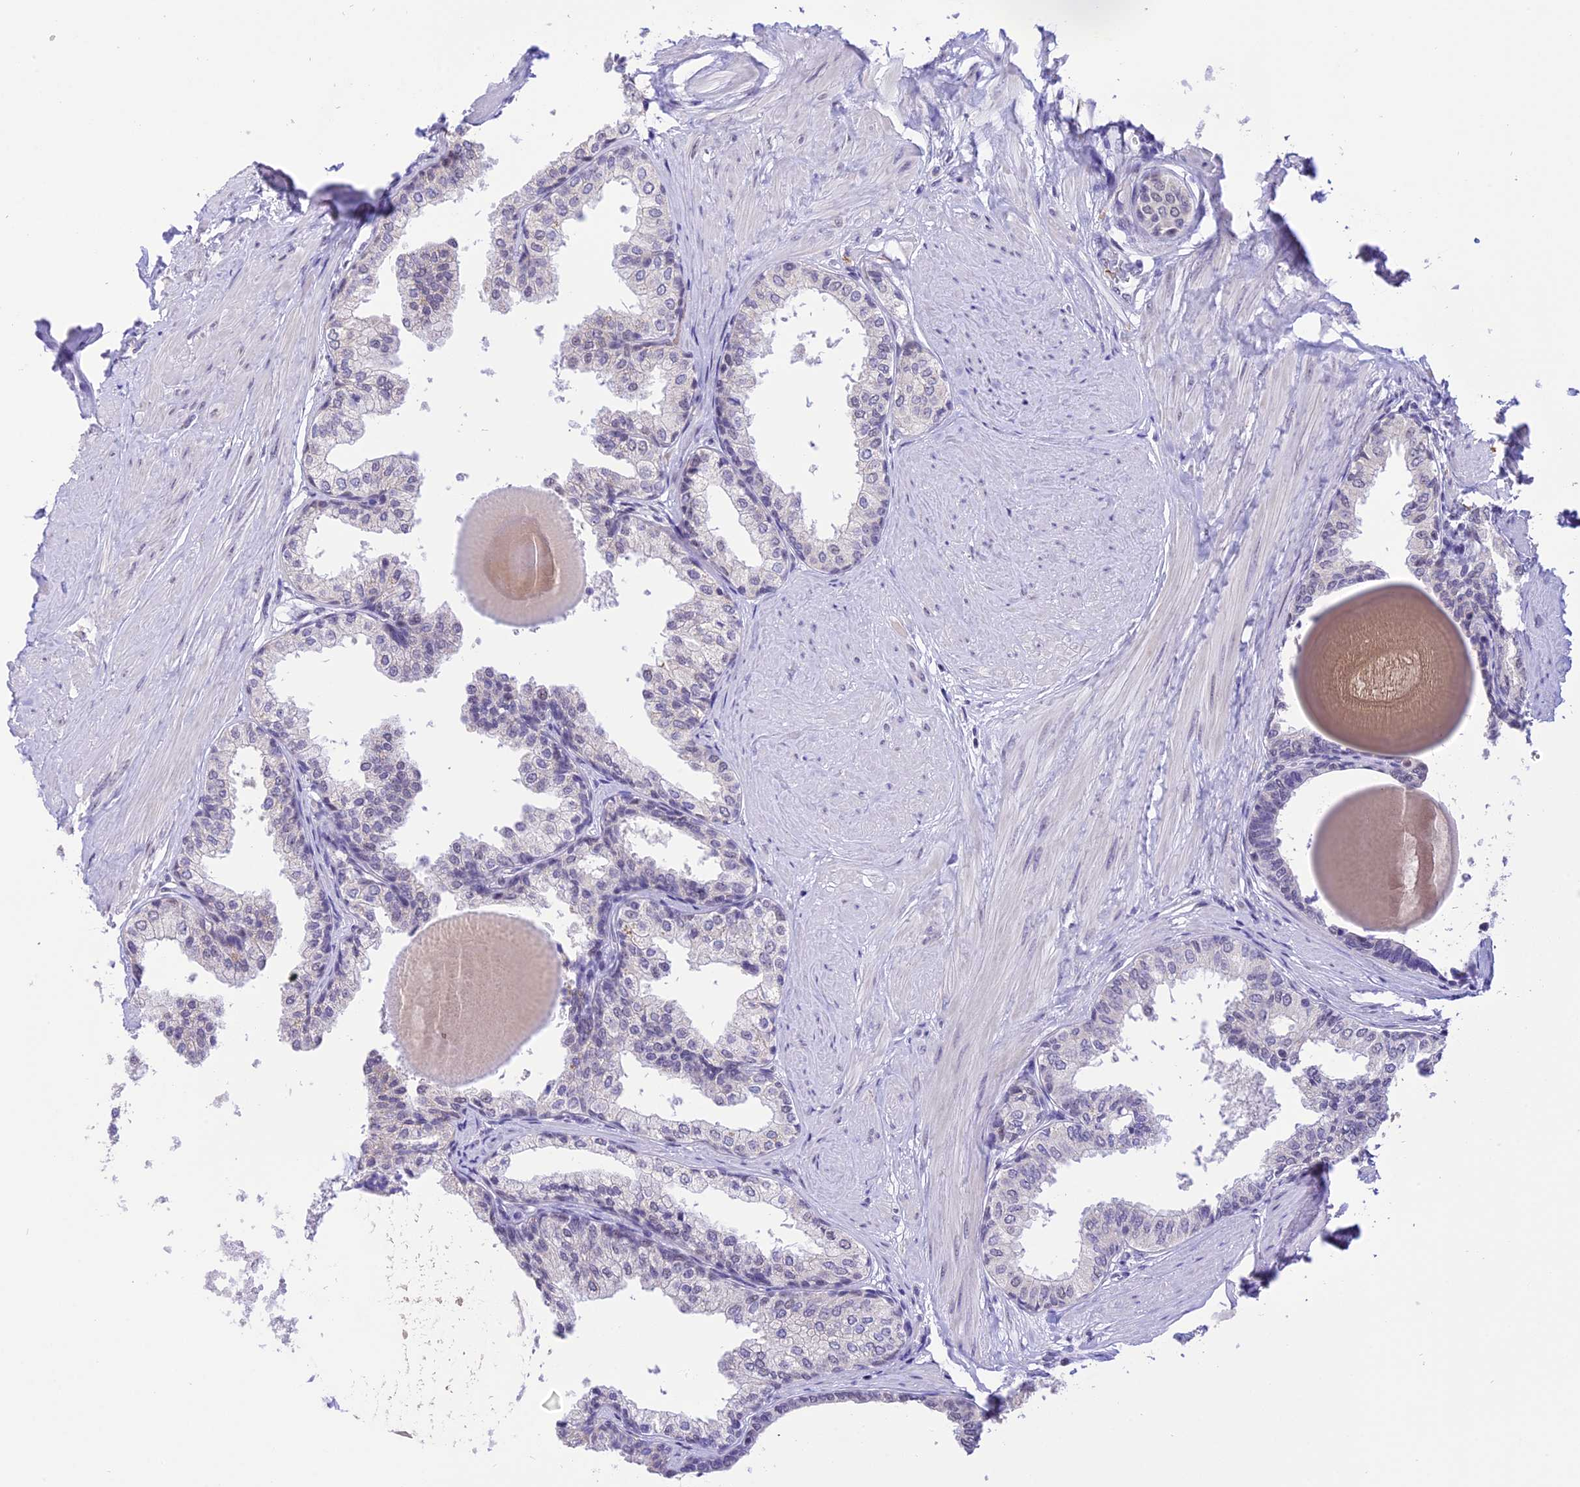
{"staining": {"intensity": "negative", "quantity": "none", "location": "none"}, "tissue": "prostate", "cell_type": "Glandular cells", "image_type": "normal", "snomed": [{"axis": "morphology", "description": "Normal tissue, NOS"}, {"axis": "topography", "description": "Prostate"}], "caption": "This is an IHC image of unremarkable prostate. There is no staining in glandular cells.", "gene": "AHSP", "patient": {"sex": "male", "age": 48}}